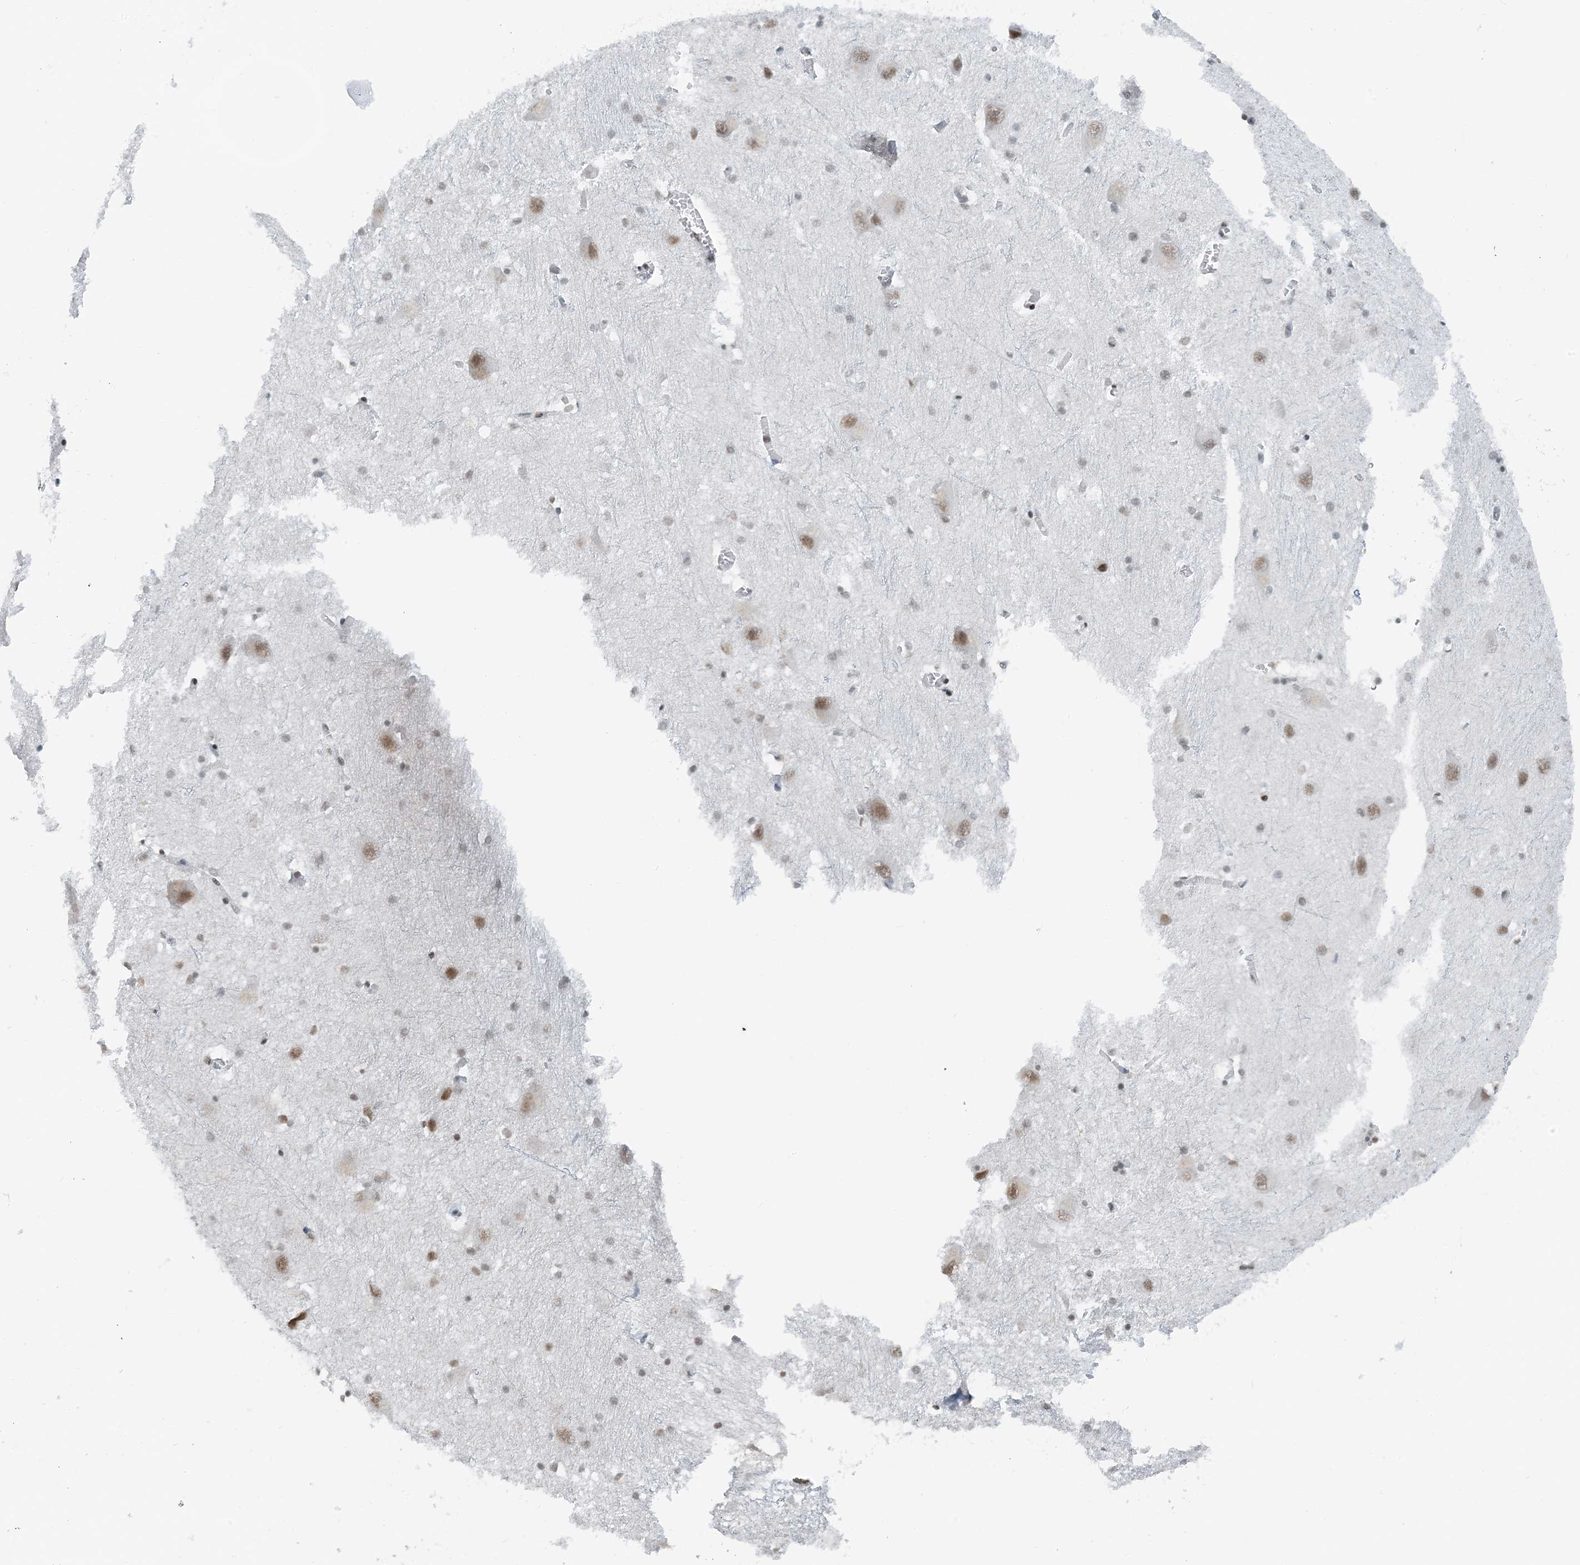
{"staining": {"intensity": "moderate", "quantity": "<25%", "location": "nuclear"}, "tissue": "caudate", "cell_type": "Glial cells", "image_type": "normal", "snomed": [{"axis": "morphology", "description": "Normal tissue, NOS"}, {"axis": "topography", "description": "Lateral ventricle wall"}], "caption": "The image demonstrates staining of unremarkable caudate, revealing moderate nuclear protein positivity (brown color) within glial cells.", "gene": "ZNF500", "patient": {"sex": "male", "age": 37}}